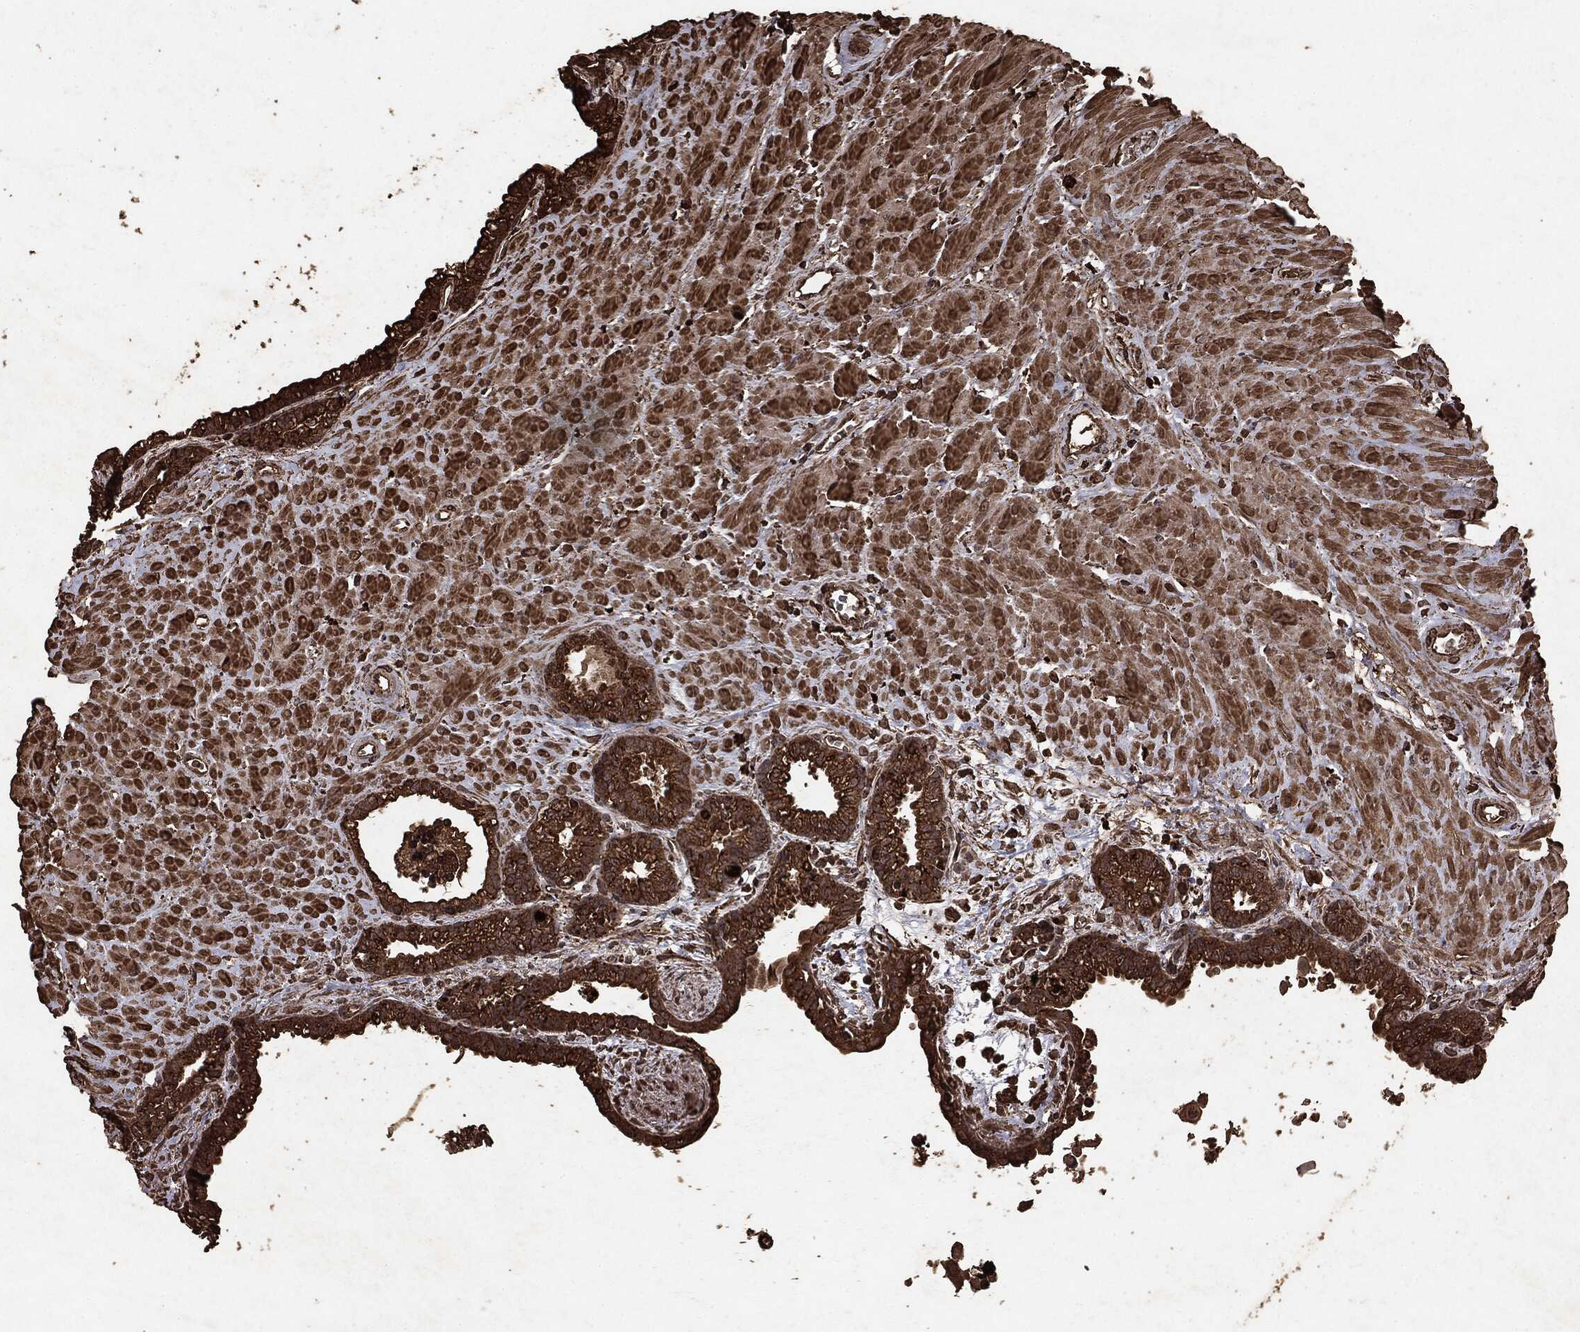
{"staining": {"intensity": "strong", "quantity": ">75%", "location": "cytoplasmic/membranous"}, "tissue": "seminal vesicle", "cell_type": "Glandular cells", "image_type": "normal", "snomed": [{"axis": "morphology", "description": "Normal tissue, NOS"}, {"axis": "morphology", "description": "Urothelial carcinoma, NOS"}, {"axis": "topography", "description": "Urinary bladder"}, {"axis": "topography", "description": "Seminal veicle"}], "caption": "Glandular cells display high levels of strong cytoplasmic/membranous staining in about >75% of cells in benign seminal vesicle.", "gene": "ARAF", "patient": {"sex": "male", "age": 76}}